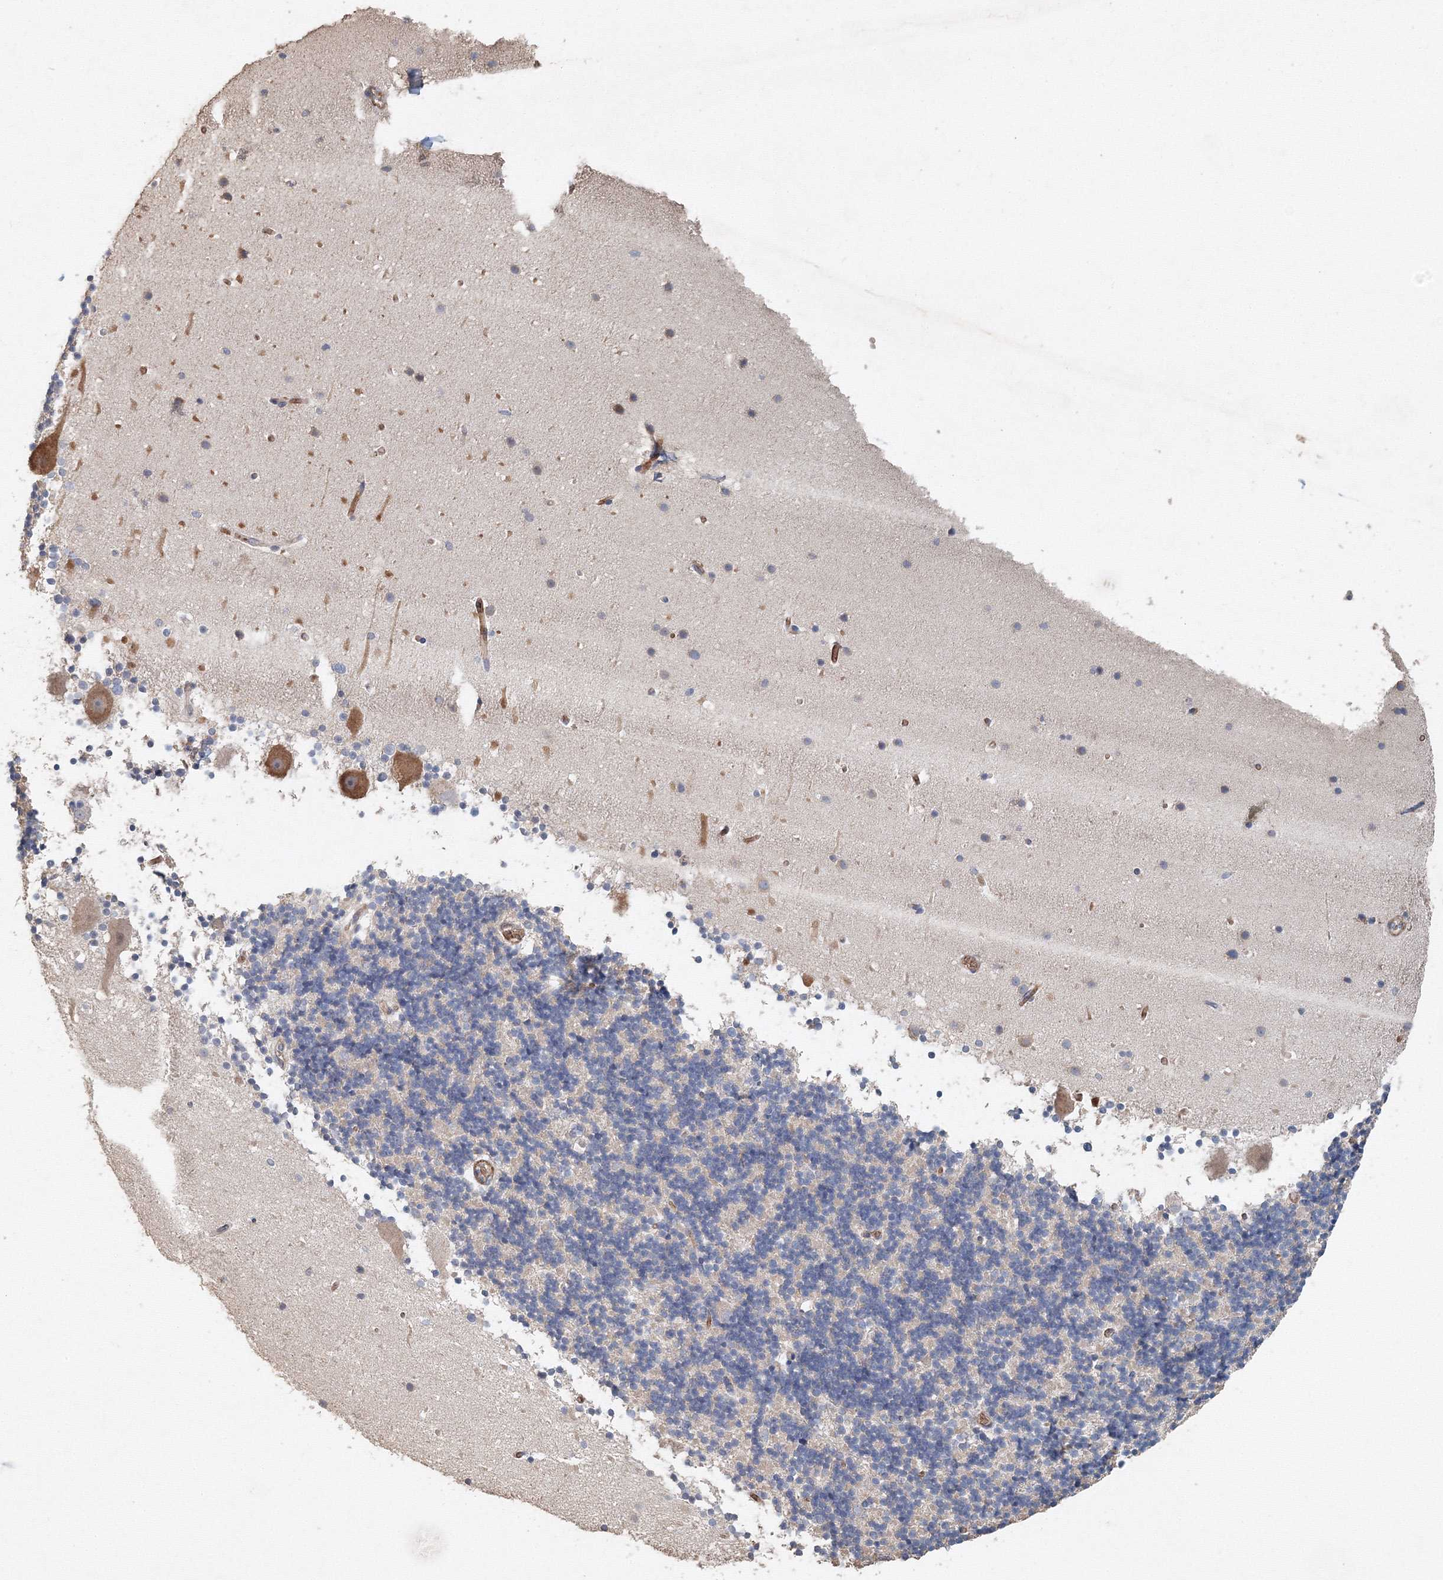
{"staining": {"intensity": "negative", "quantity": "none", "location": "none"}, "tissue": "cerebellum", "cell_type": "Cells in granular layer", "image_type": "normal", "snomed": [{"axis": "morphology", "description": "Normal tissue, NOS"}, {"axis": "topography", "description": "Cerebellum"}], "caption": "Immunohistochemistry (IHC) of benign cerebellum displays no expression in cells in granular layer.", "gene": "NALF2", "patient": {"sex": "male", "age": 57}}